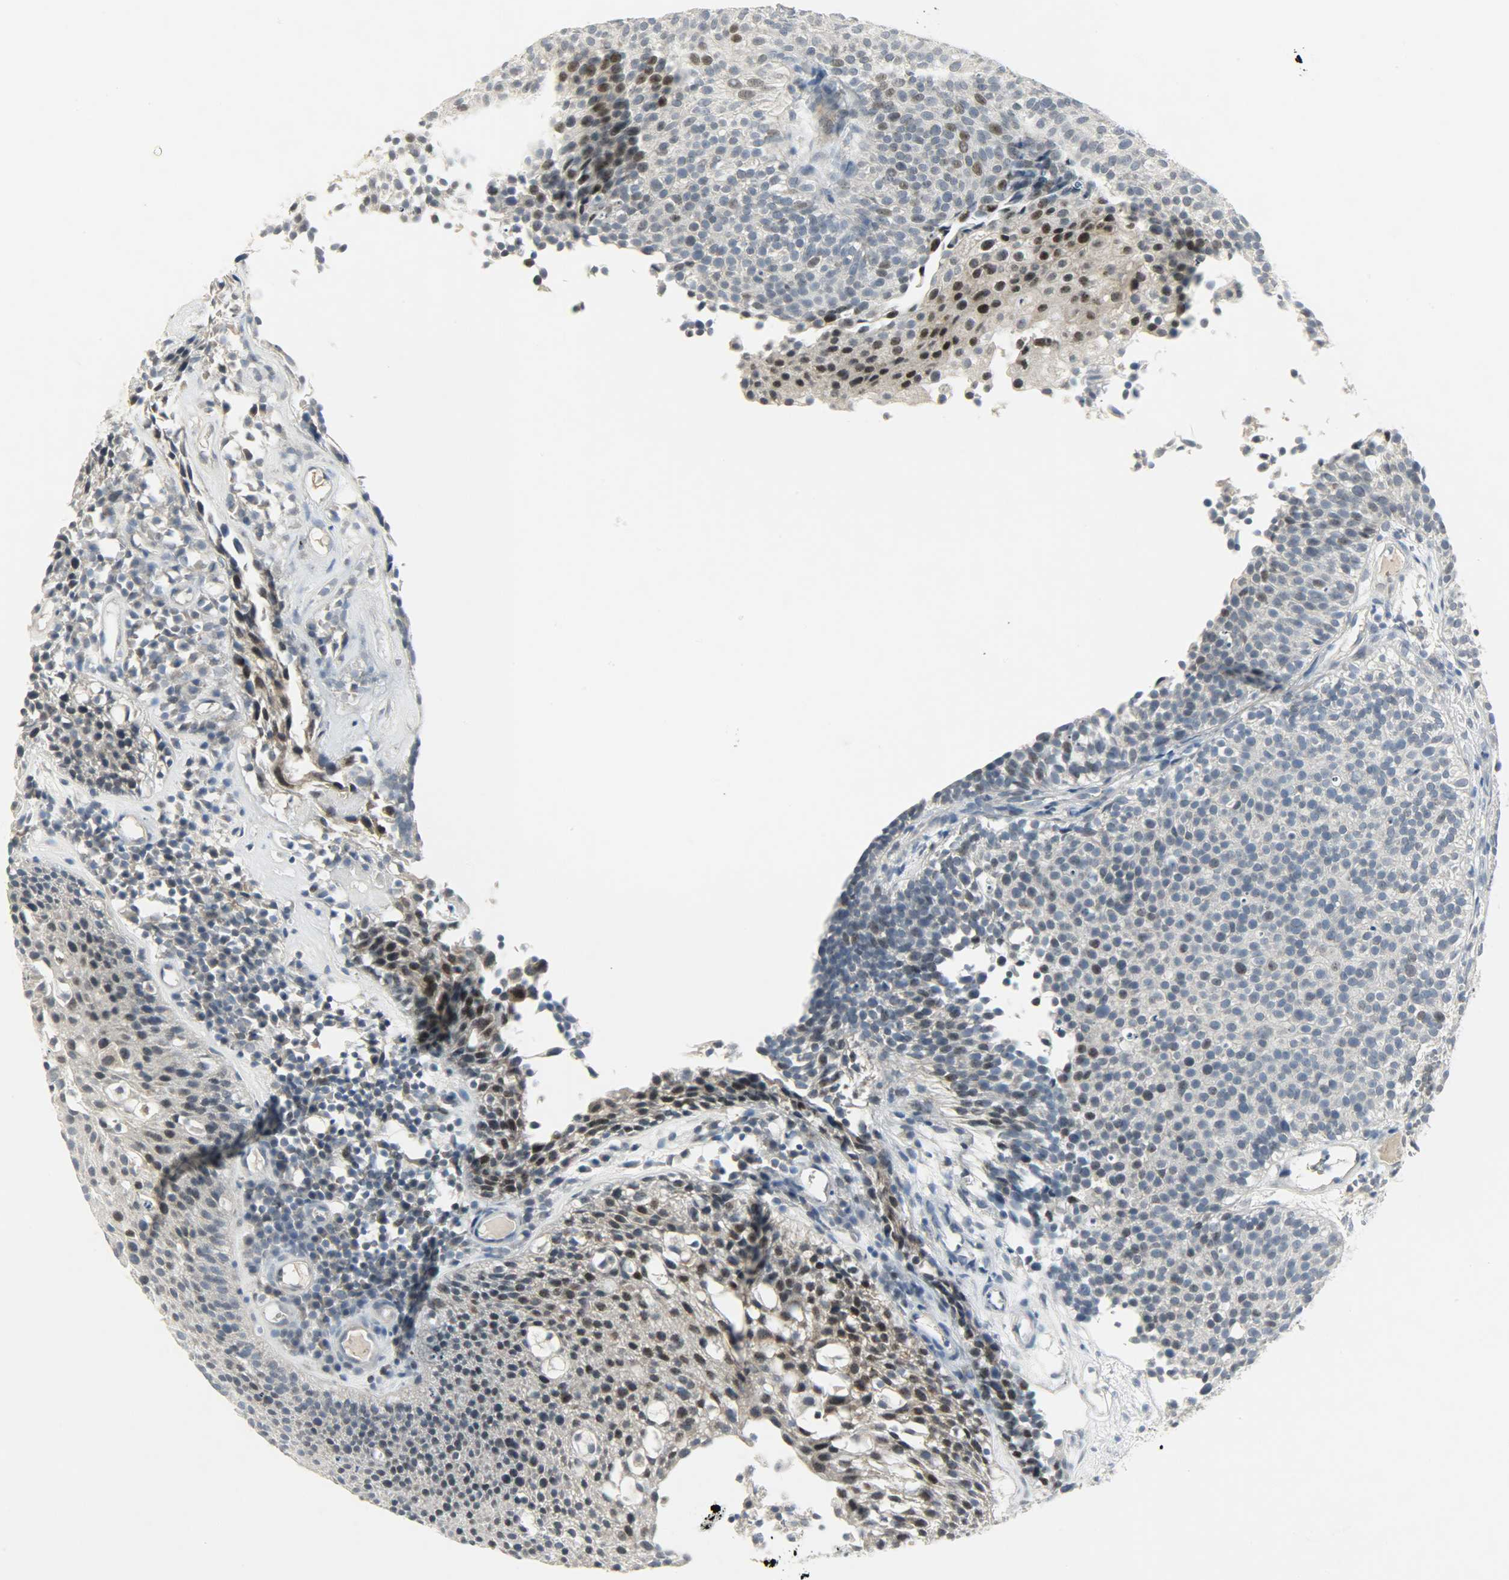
{"staining": {"intensity": "strong", "quantity": "25%-75%", "location": "cytoplasmic/membranous,nuclear"}, "tissue": "urothelial cancer", "cell_type": "Tumor cells", "image_type": "cancer", "snomed": [{"axis": "morphology", "description": "Urothelial carcinoma, Low grade"}, {"axis": "topography", "description": "Urinary bladder"}], "caption": "Tumor cells show high levels of strong cytoplasmic/membranous and nuclear positivity in approximately 25%-75% of cells in human urothelial carcinoma (low-grade).", "gene": "CAMK4", "patient": {"sex": "male", "age": 85}}